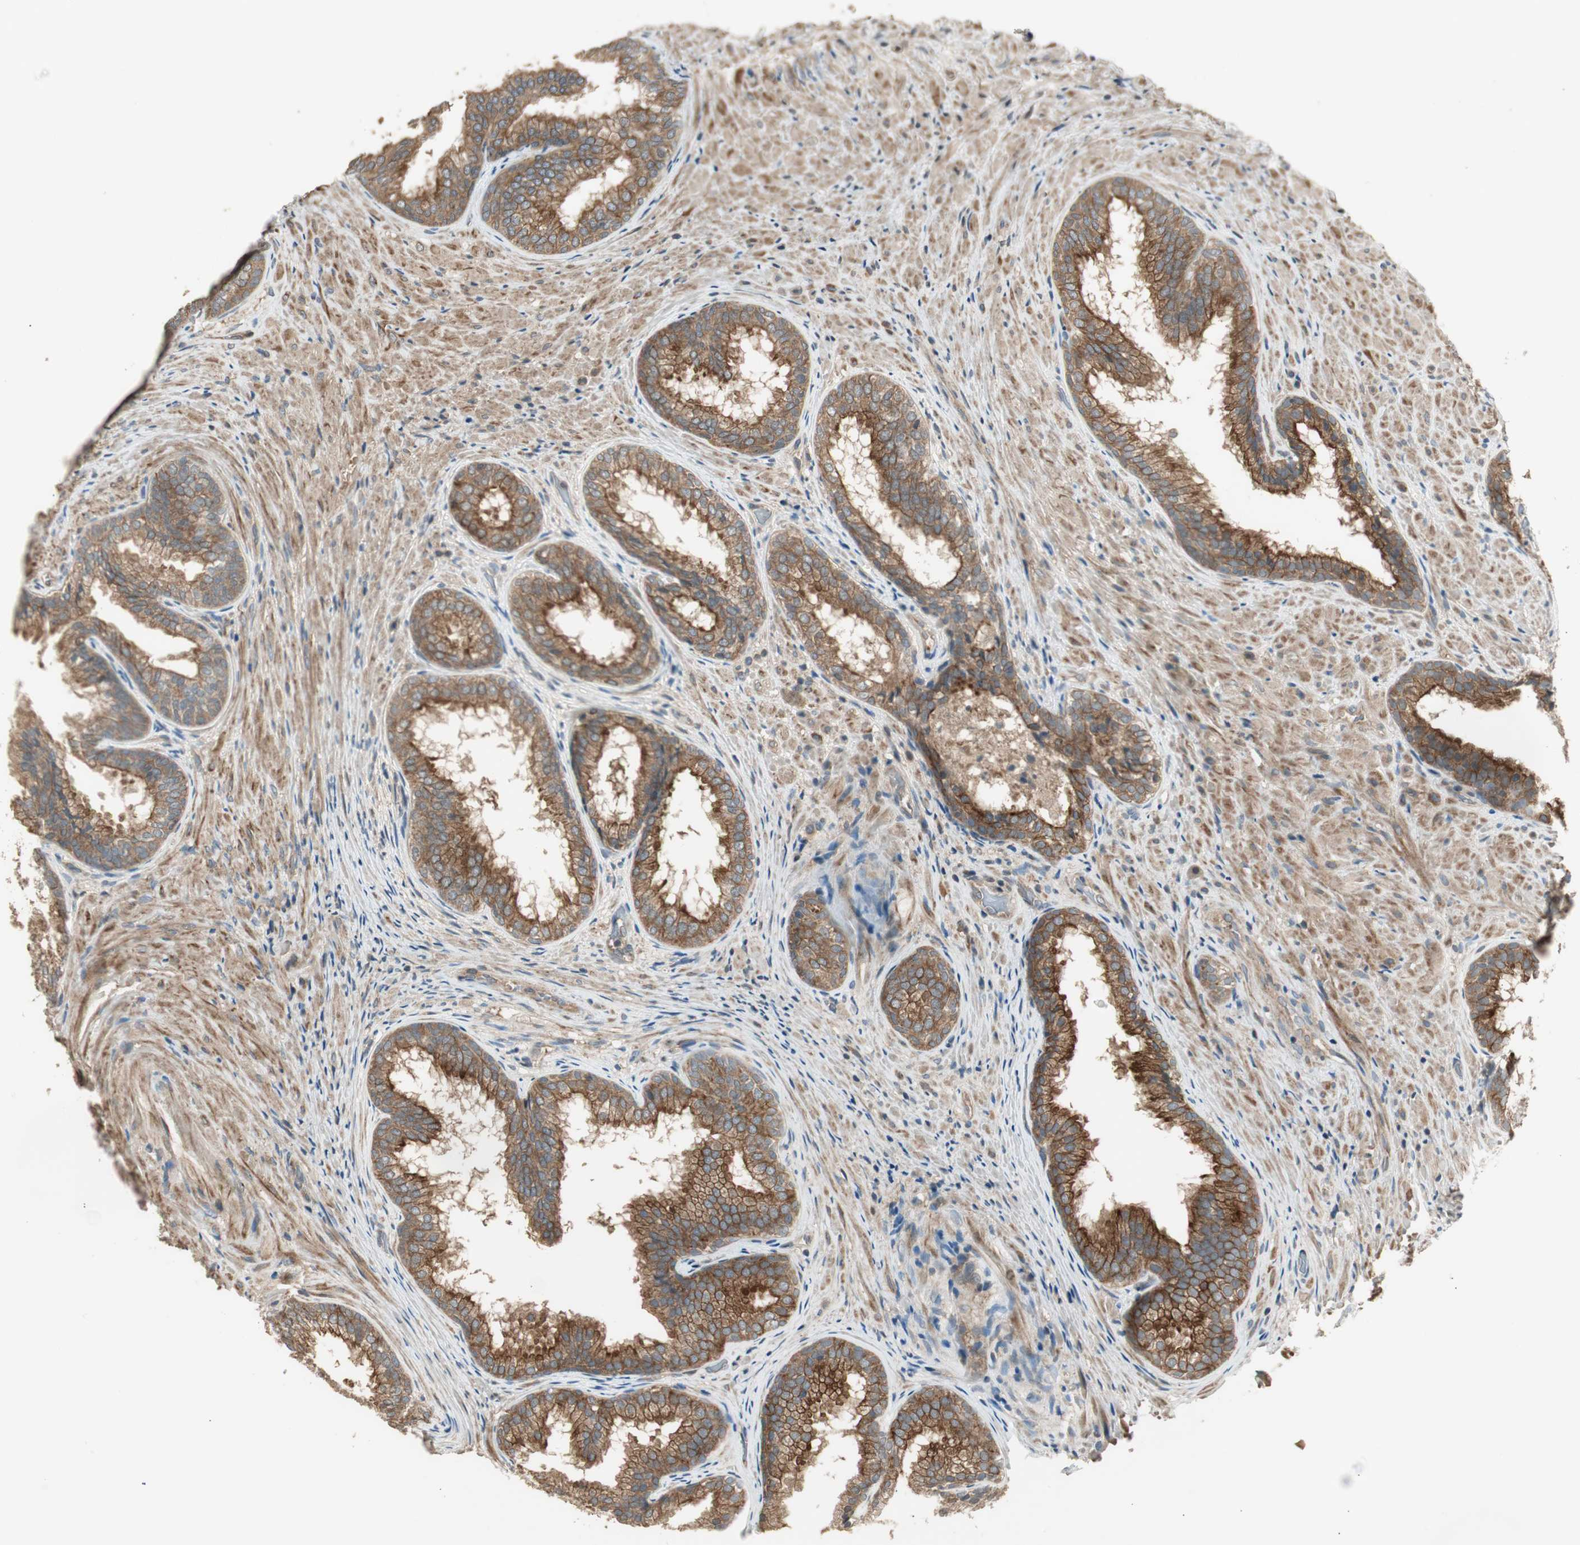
{"staining": {"intensity": "moderate", "quantity": ">75%", "location": "cytoplasmic/membranous"}, "tissue": "prostate", "cell_type": "Glandular cells", "image_type": "normal", "snomed": [{"axis": "morphology", "description": "Normal tissue, NOS"}, {"axis": "topography", "description": "Prostate"}], "caption": "DAB immunohistochemical staining of benign human prostate reveals moderate cytoplasmic/membranous protein staining in about >75% of glandular cells. (Stains: DAB (3,3'-diaminobenzidine) in brown, nuclei in blue, Microscopy: brightfield microscopy at high magnification).", "gene": "PFDN5", "patient": {"sex": "male", "age": 76}}